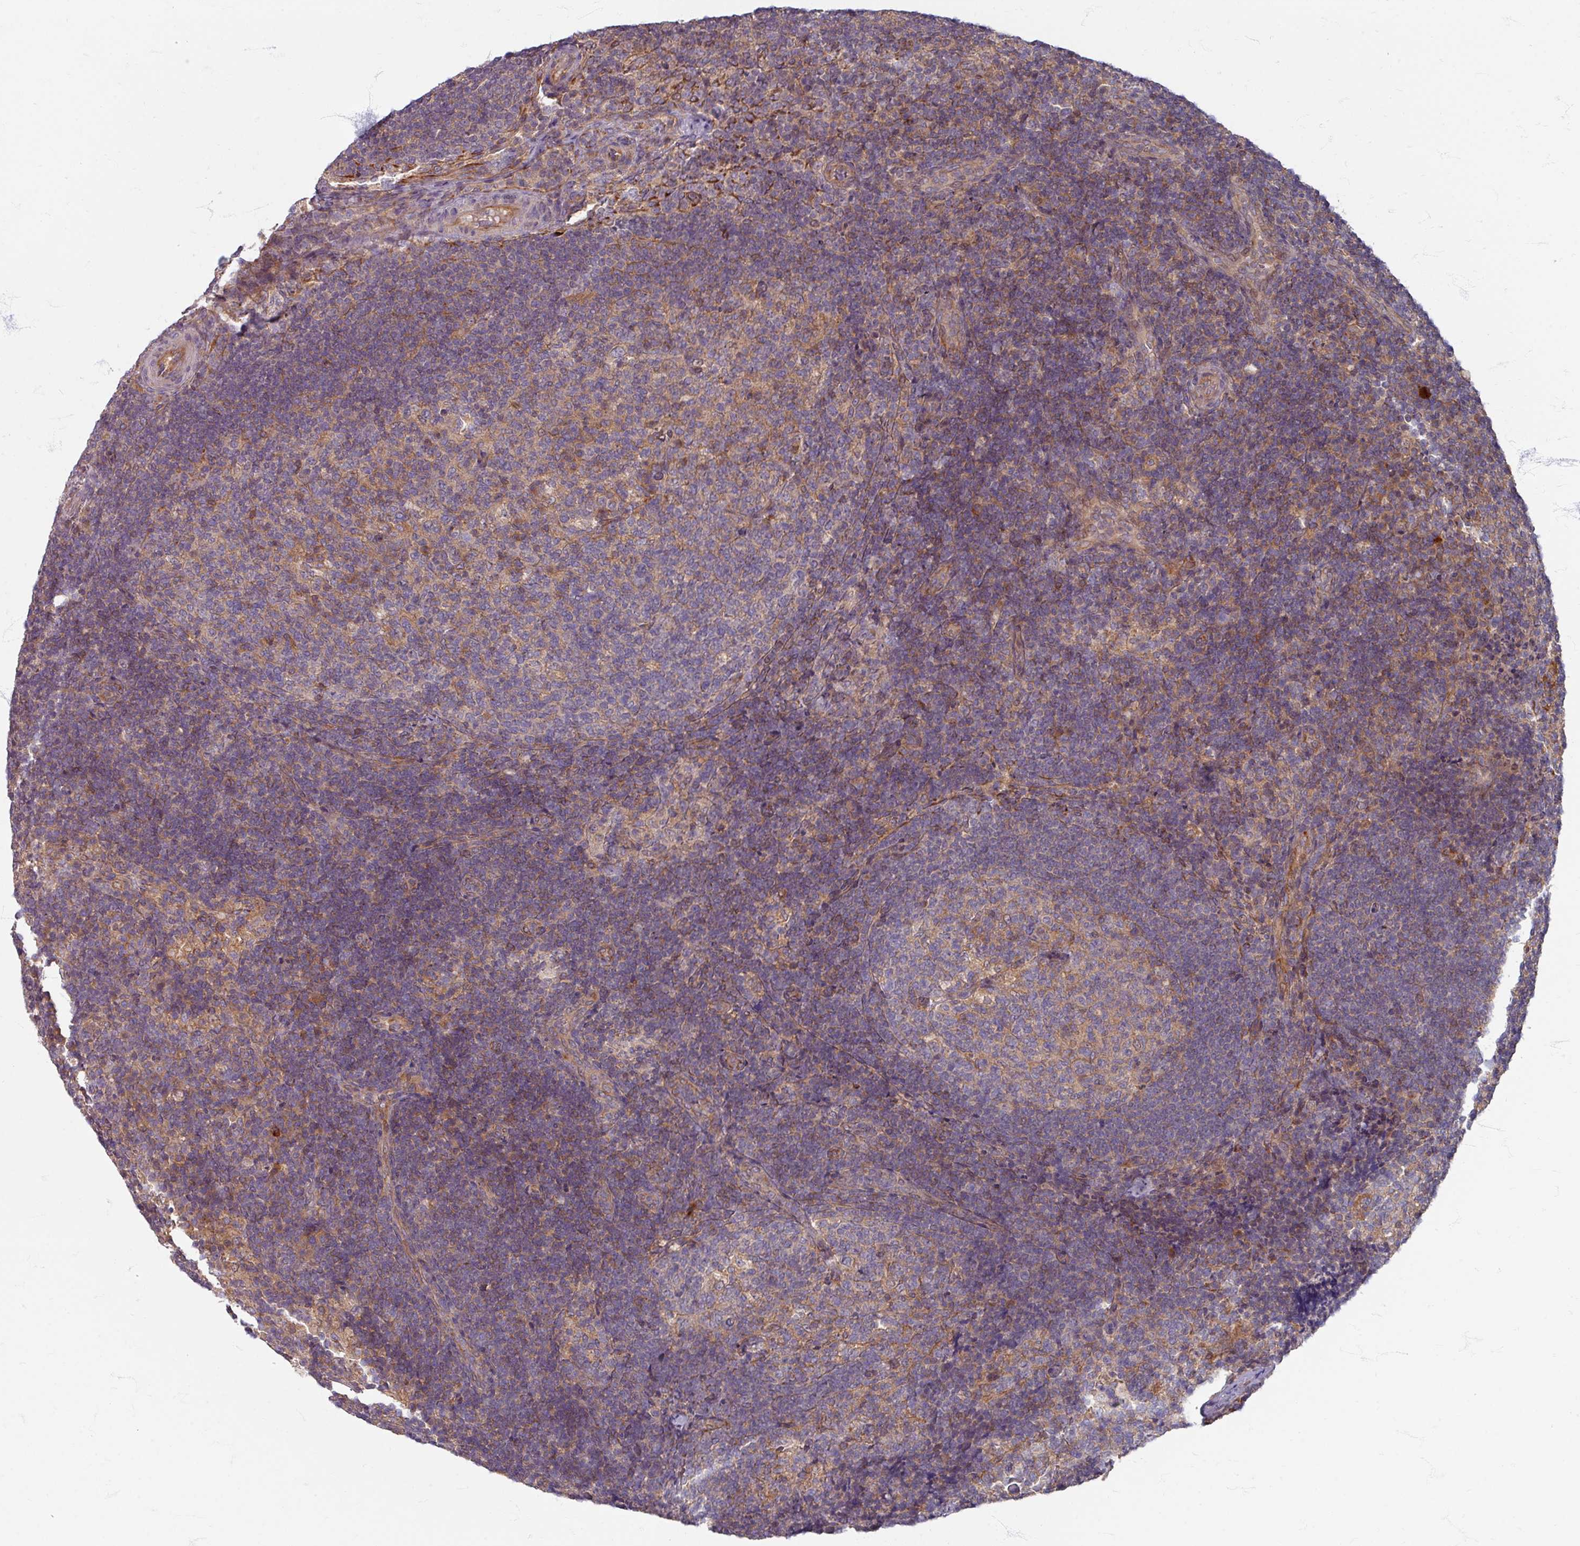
{"staining": {"intensity": "moderate", "quantity": "<25%", "location": "cytoplasmic/membranous"}, "tissue": "lymph node", "cell_type": "Germinal center cells", "image_type": "normal", "snomed": [{"axis": "morphology", "description": "Normal tissue, NOS"}, {"axis": "topography", "description": "Lymph node"}], "caption": "Immunohistochemical staining of normal human lymph node demonstrates <25% levels of moderate cytoplasmic/membranous protein expression in approximately <25% of germinal center cells. (Stains: DAB in brown, nuclei in blue, Microscopy: brightfield microscopy at high magnification).", "gene": "STAM", "patient": {"sex": "female", "age": 31}}